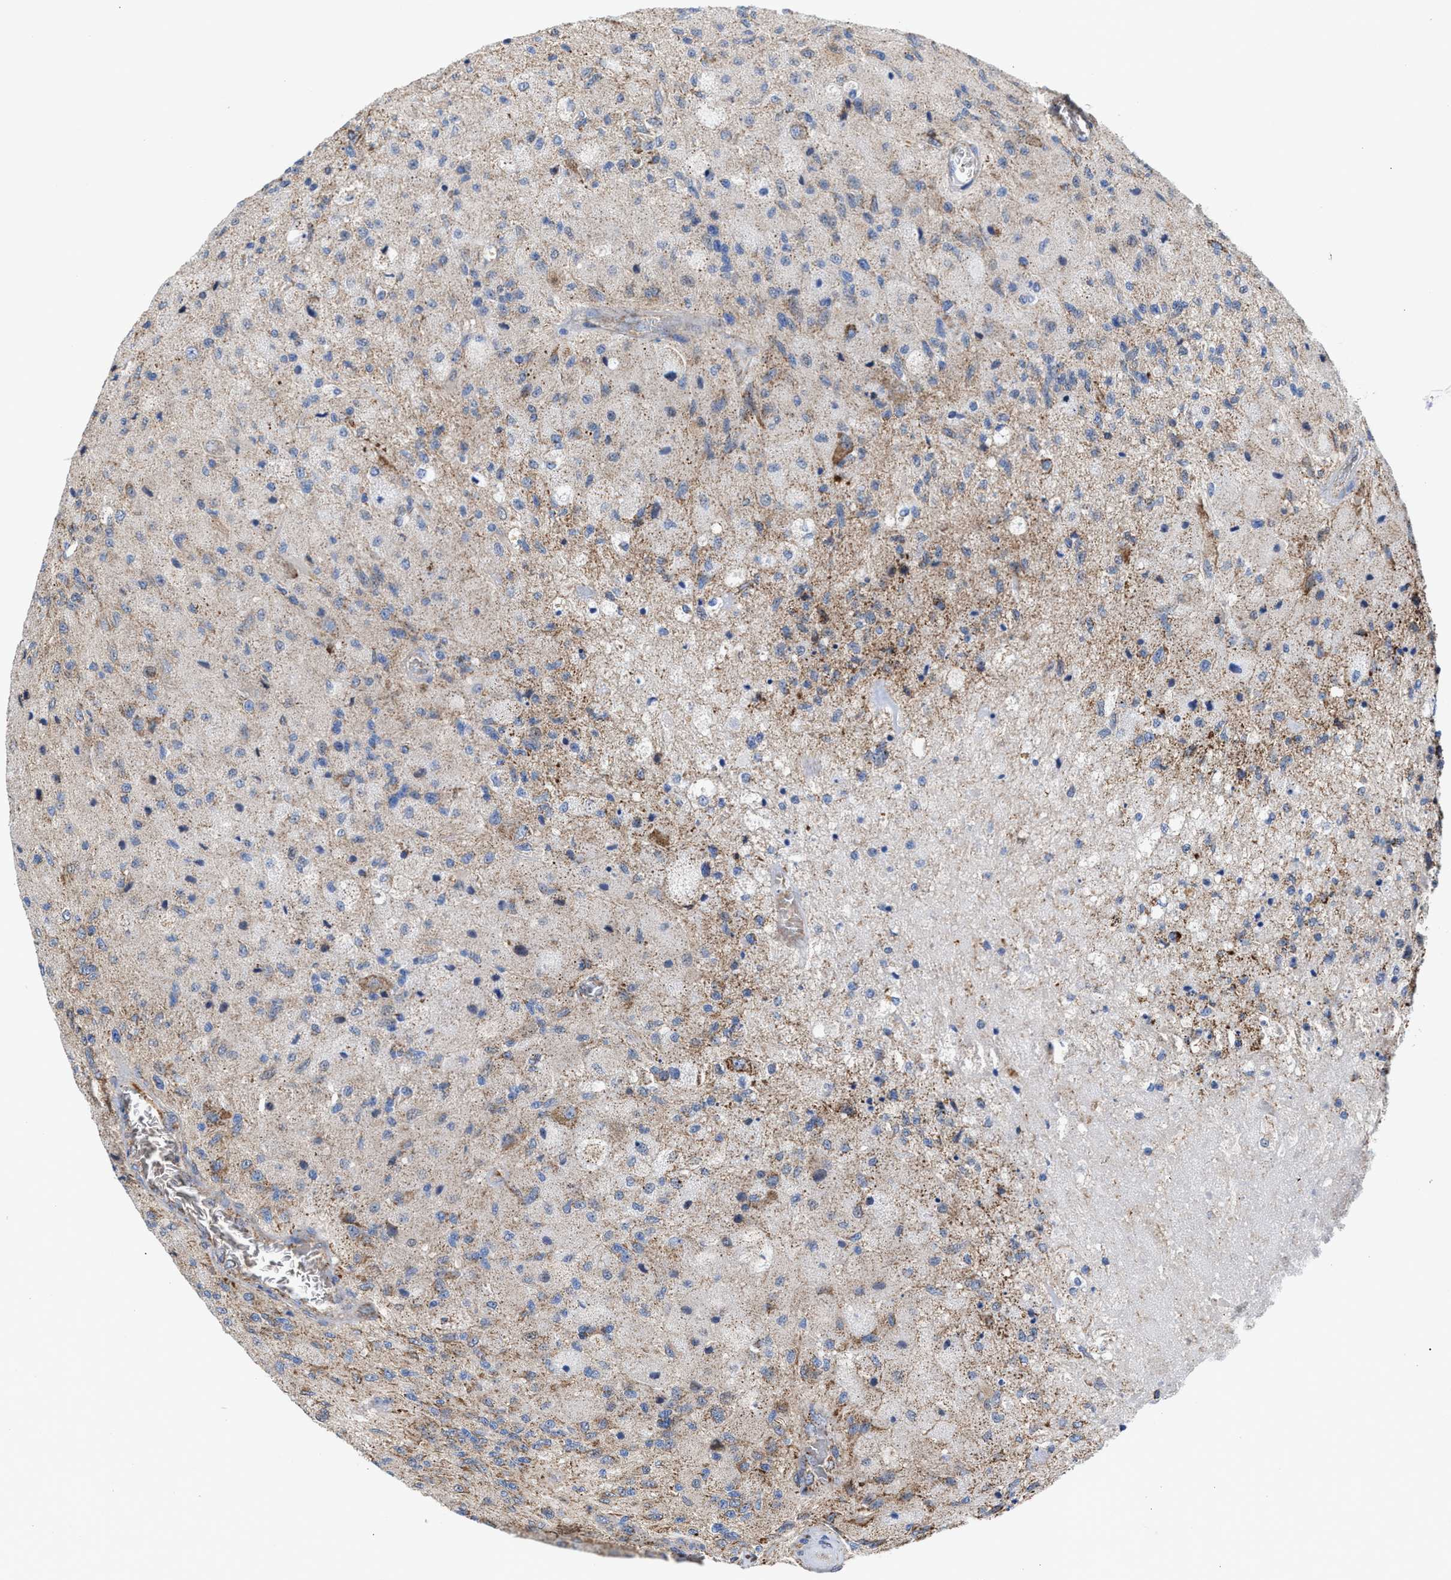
{"staining": {"intensity": "moderate", "quantity": "<25%", "location": "cytoplasmic/membranous"}, "tissue": "glioma", "cell_type": "Tumor cells", "image_type": "cancer", "snomed": [{"axis": "morphology", "description": "Normal tissue, NOS"}, {"axis": "morphology", "description": "Glioma, malignant, High grade"}, {"axis": "topography", "description": "Cerebral cortex"}], "caption": "Moderate cytoplasmic/membranous positivity for a protein is seen in about <25% of tumor cells of malignant high-grade glioma using immunohistochemistry.", "gene": "MECR", "patient": {"sex": "male", "age": 77}}